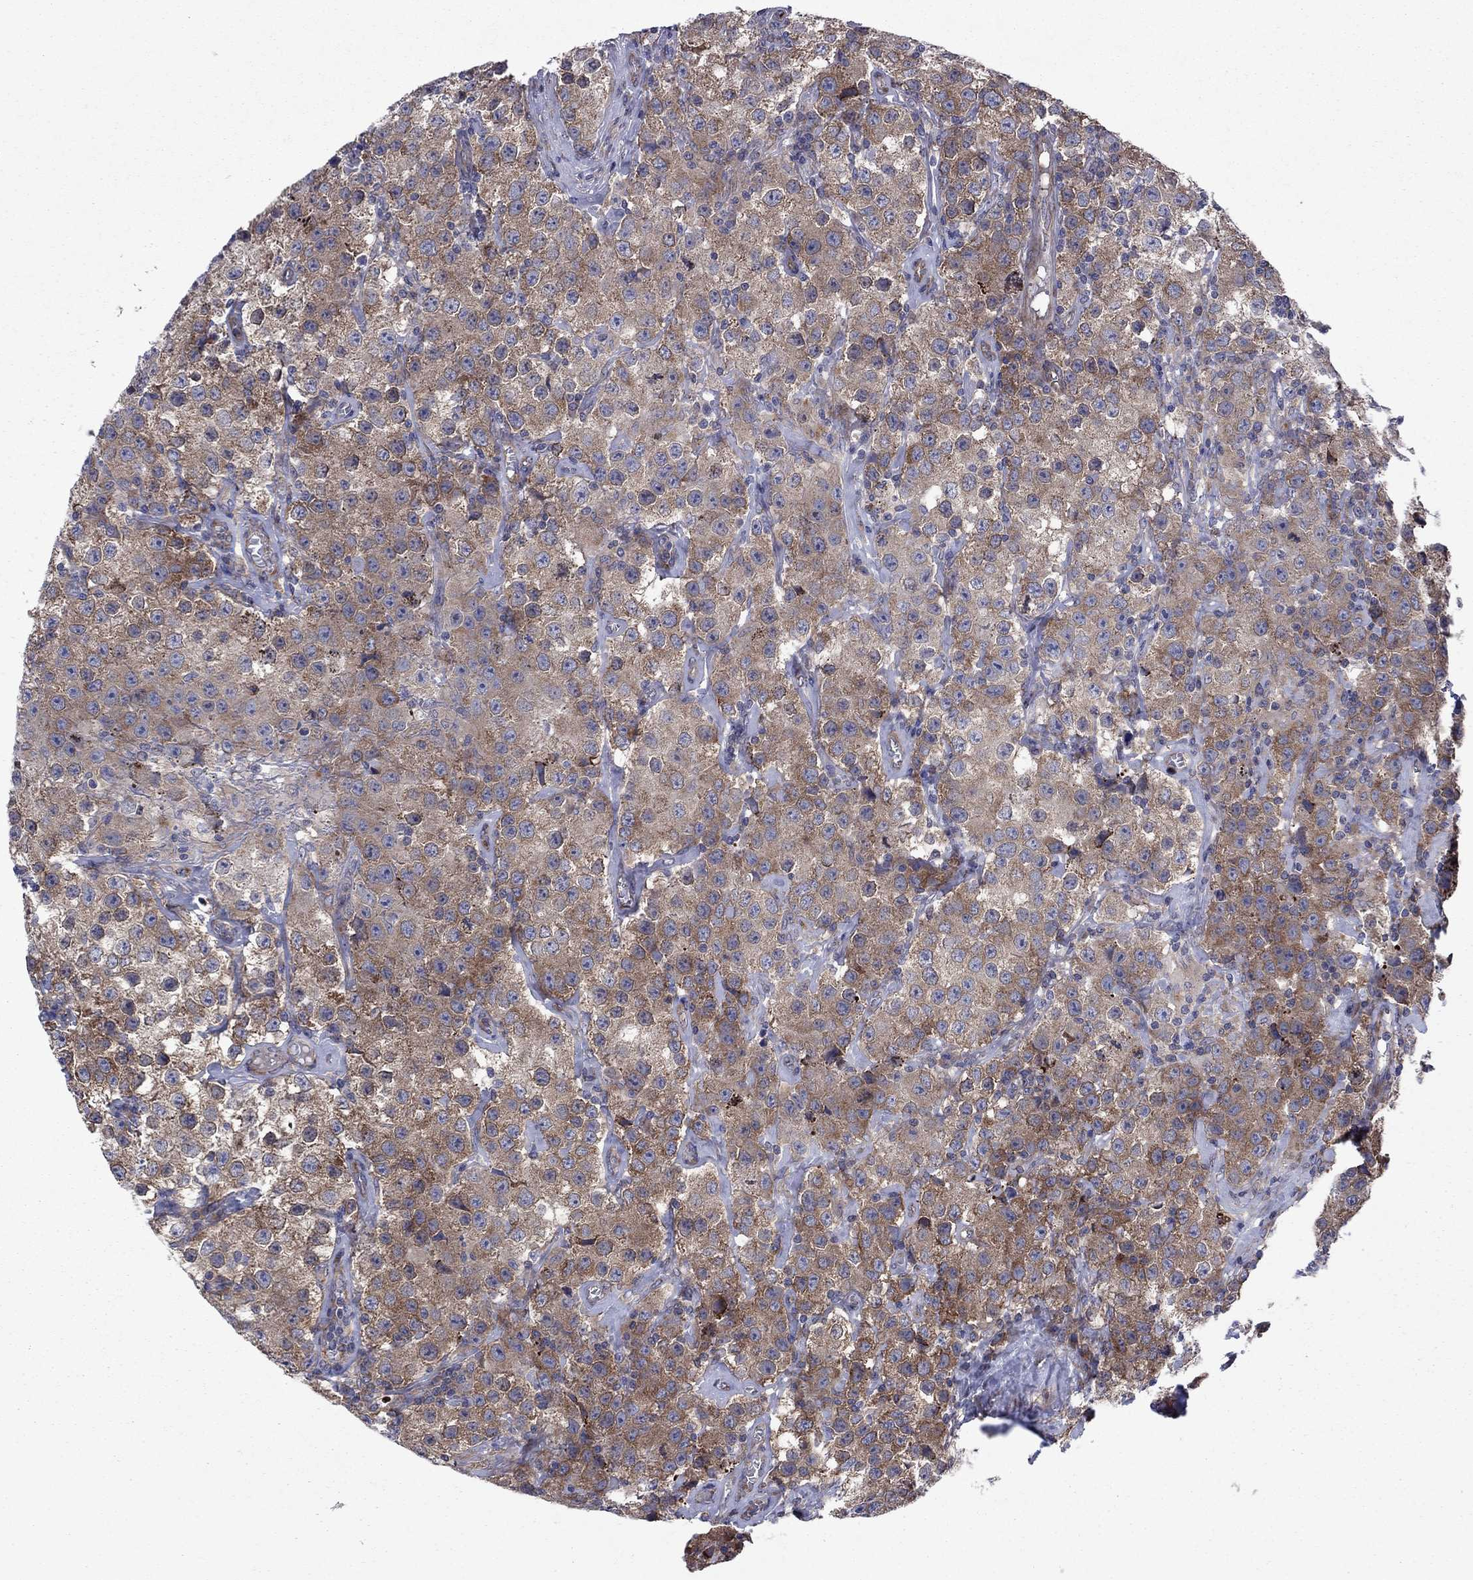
{"staining": {"intensity": "strong", "quantity": "<25%", "location": "cytoplasmic/membranous"}, "tissue": "testis cancer", "cell_type": "Tumor cells", "image_type": "cancer", "snomed": [{"axis": "morphology", "description": "Seminoma, NOS"}, {"axis": "topography", "description": "Testis"}], "caption": "This photomicrograph displays IHC staining of human testis seminoma, with medium strong cytoplasmic/membranous staining in about <25% of tumor cells.", "gene": "GPR155", "patient": {"sex": "male", "age": 52}}